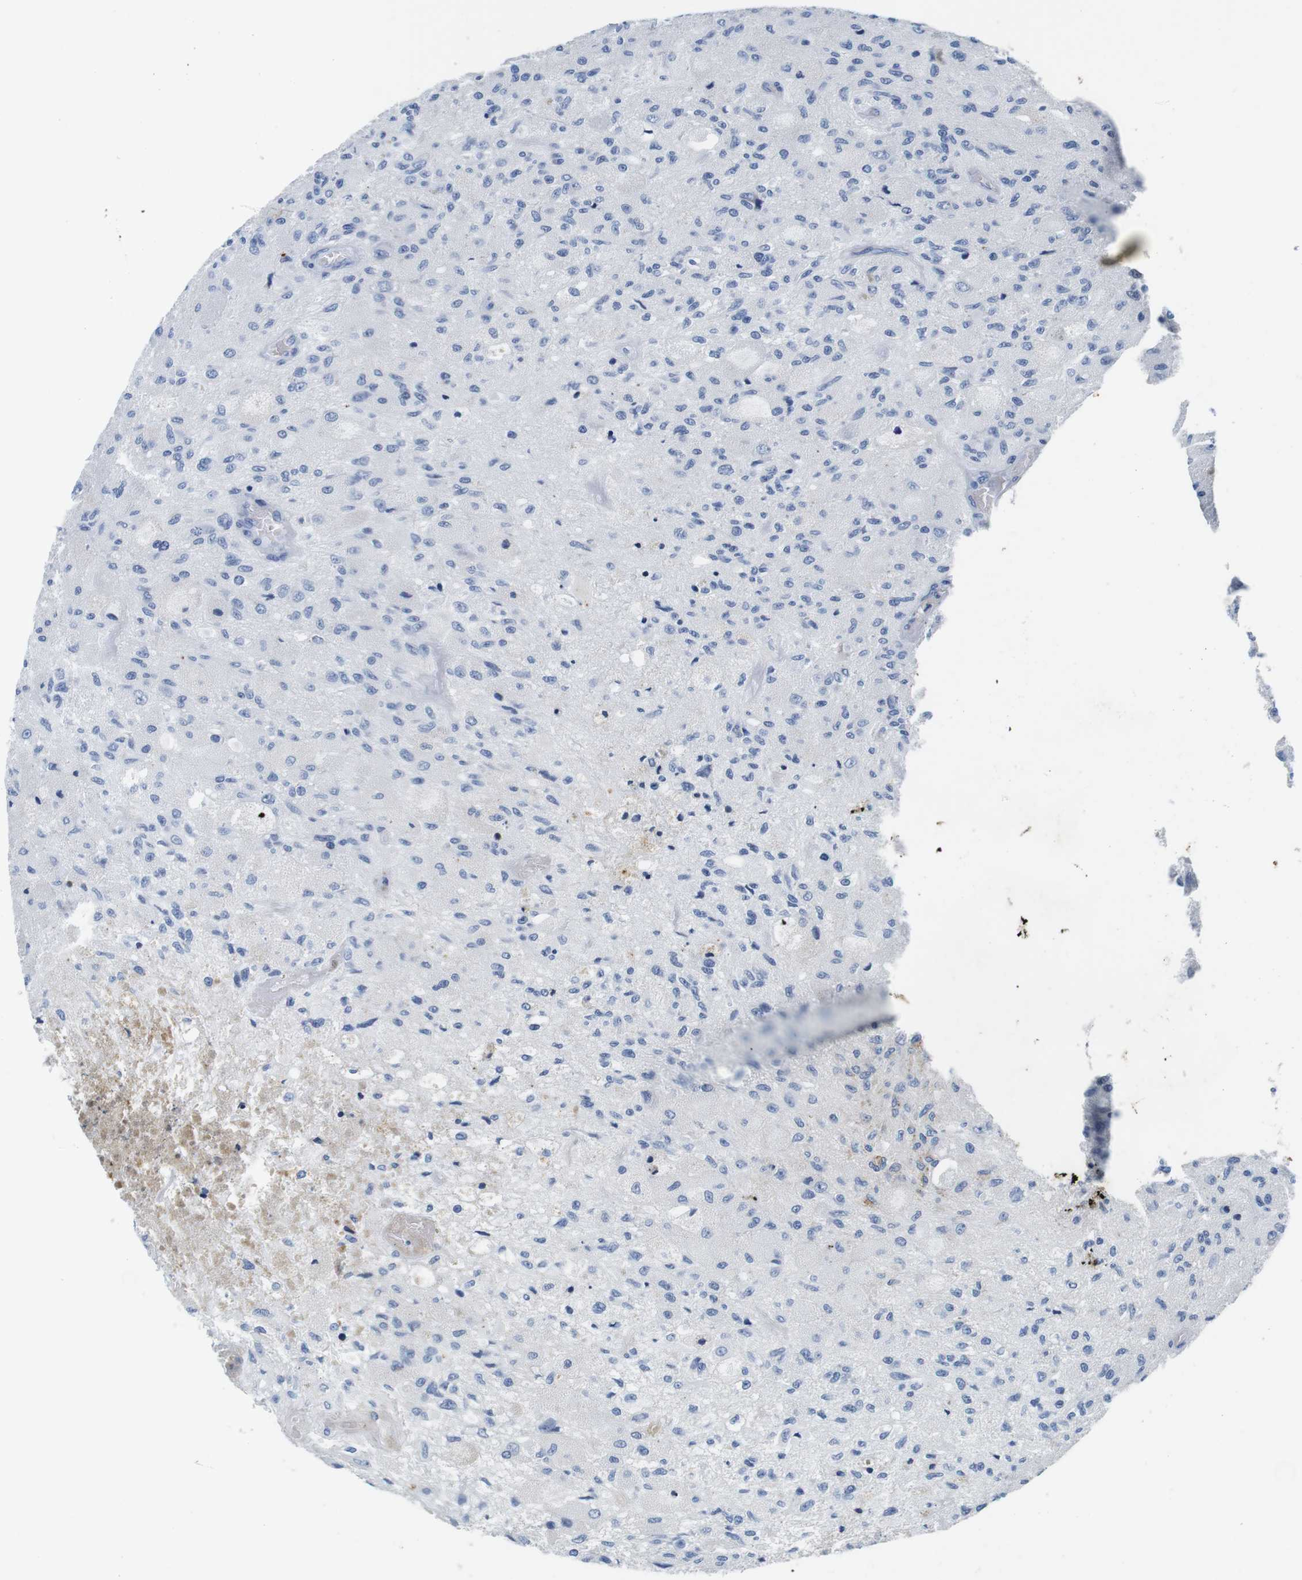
{"staining": {"intensity": "negative", "quantity": "none", "location": "none"}, "tissue": "glioma", "cell_type": "Tumor cells", "image_type": "cancer", "snomed": [{"axis": "morphology", "description": "Normal tissue, NOS"}, {"axis": "morphology", "description": "Glioma, malignant, High grade"}, {"axis": "topography", "description": "Cerebral cortex"}], "caption": "Photomicrograph shows no significant protein positivity in tumor cells of malignant high-grade glioma. Brightfield microscopy of immunohistochemistry stained with DAB (3,3'-diaminobenzidine) (brown) and hematoxylin (blue), captured at high magnification.", "gene": "IGKC", "patient": {"sex": "male", "age": 77}}